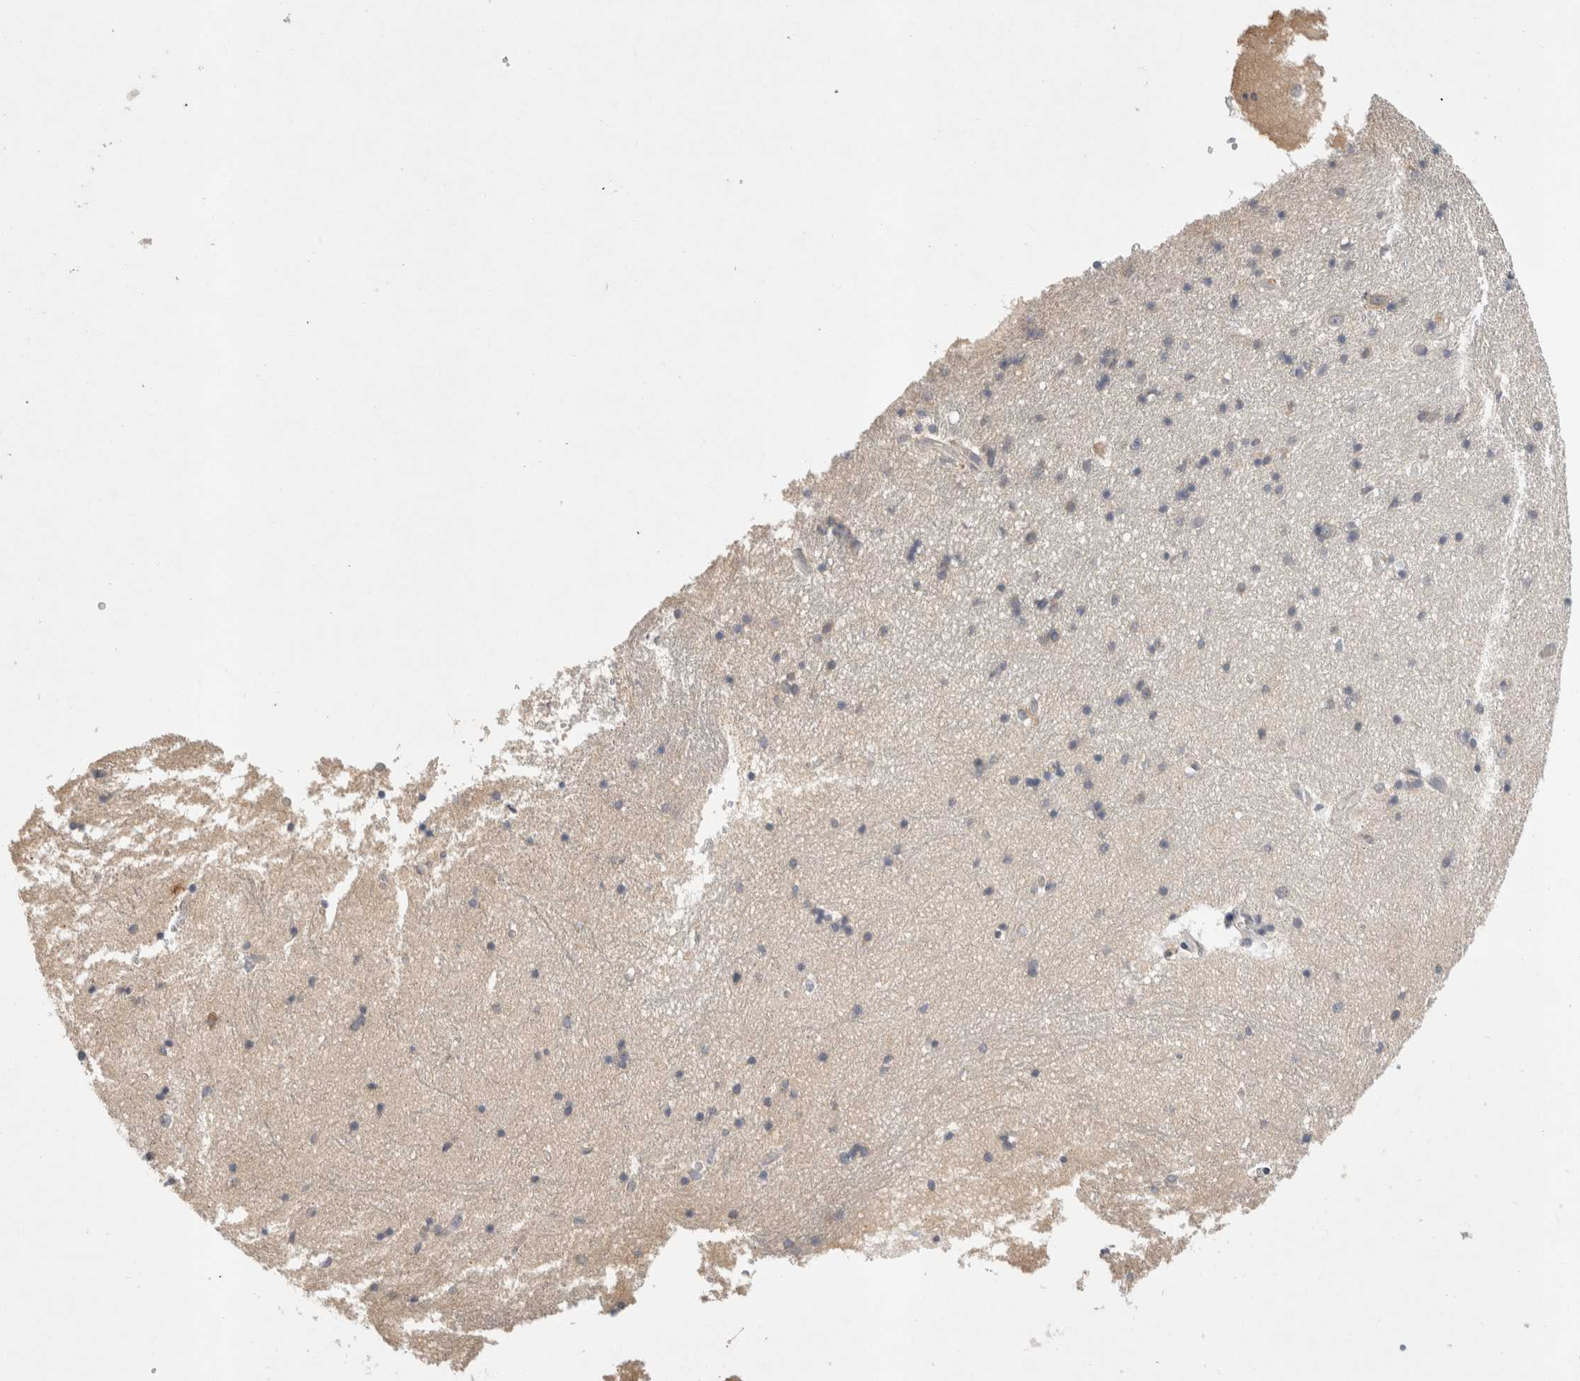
{"staining": {"intensity": "negative", "quantity": "none", "location": "none"}, "tissue": "hippocampus", "cell_type": "Glial cells", "image_type": "normal", "snomed": [{"axis": "morphology", "description": "Normal tissue, NOS"}, {"axis": "topography", "description": "Hippocampus"}], "caption": "Immunohistochemistry micrograph of benign hippocampus stained for a protein (brown), which shows no expression in glial cells.", "gene": "CDCA7L", "patient": {"sex": "male", "age": 45}}